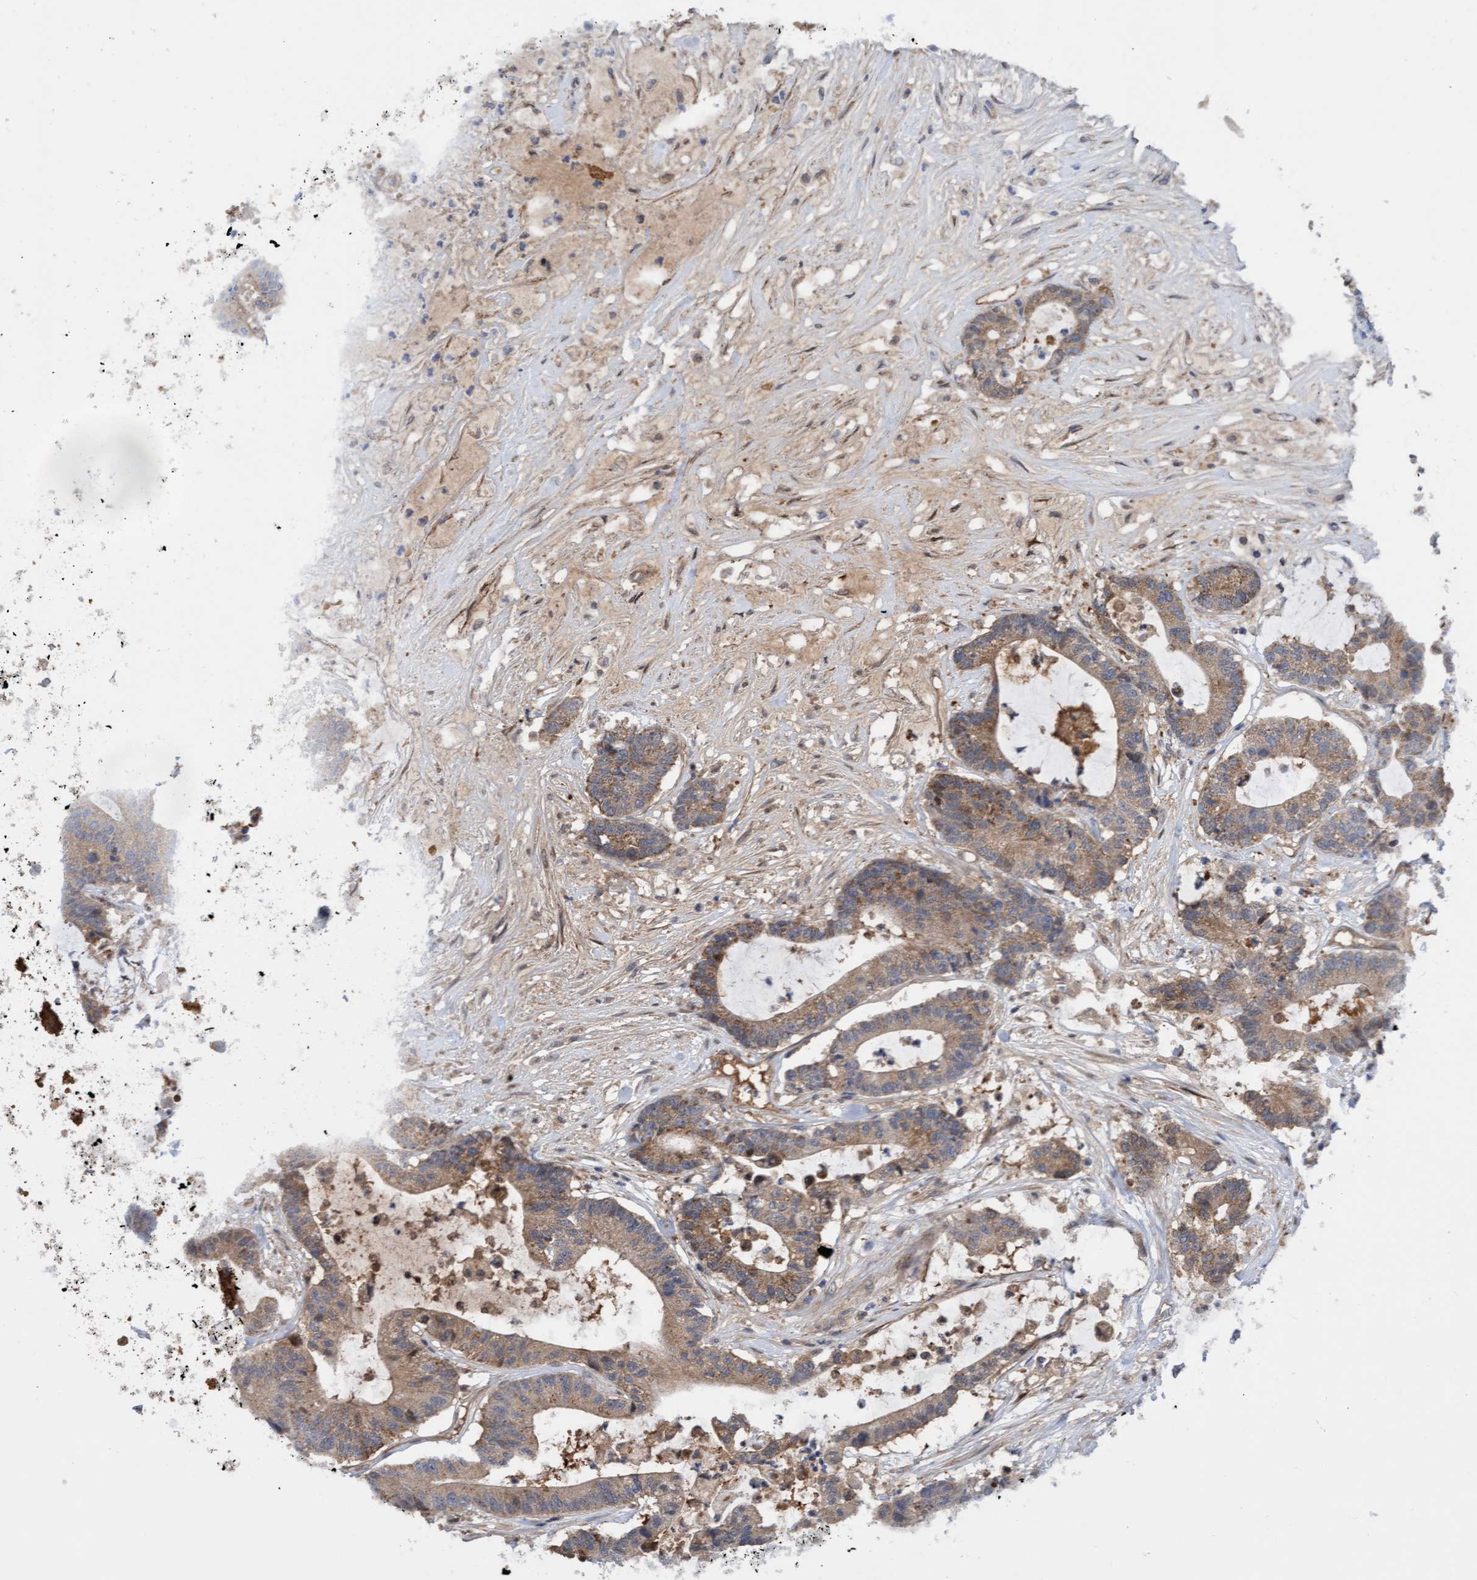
{"staining": {"intensity": "moderate", "quantity": ">75%", "location": "cytoplasmic/membranous"}, "tissue": "colorectal cancer", "cell_type": "Tumor cells", "image_type": "cancer", "snomed": [{"axis": "morphology", "description": "Adenocarcinoma, NOS"}, {"axis": "topography", "description": "Colon"}], "caption": "Moderate cytoplasmic/membranous expression for a protein is appreciated in approximately >75% of tumor cells of colorectal cancer (adenocarcinoma) using IHC.", "gene": "ITFG1", "patient": {"sex": "female", "age": 84}}